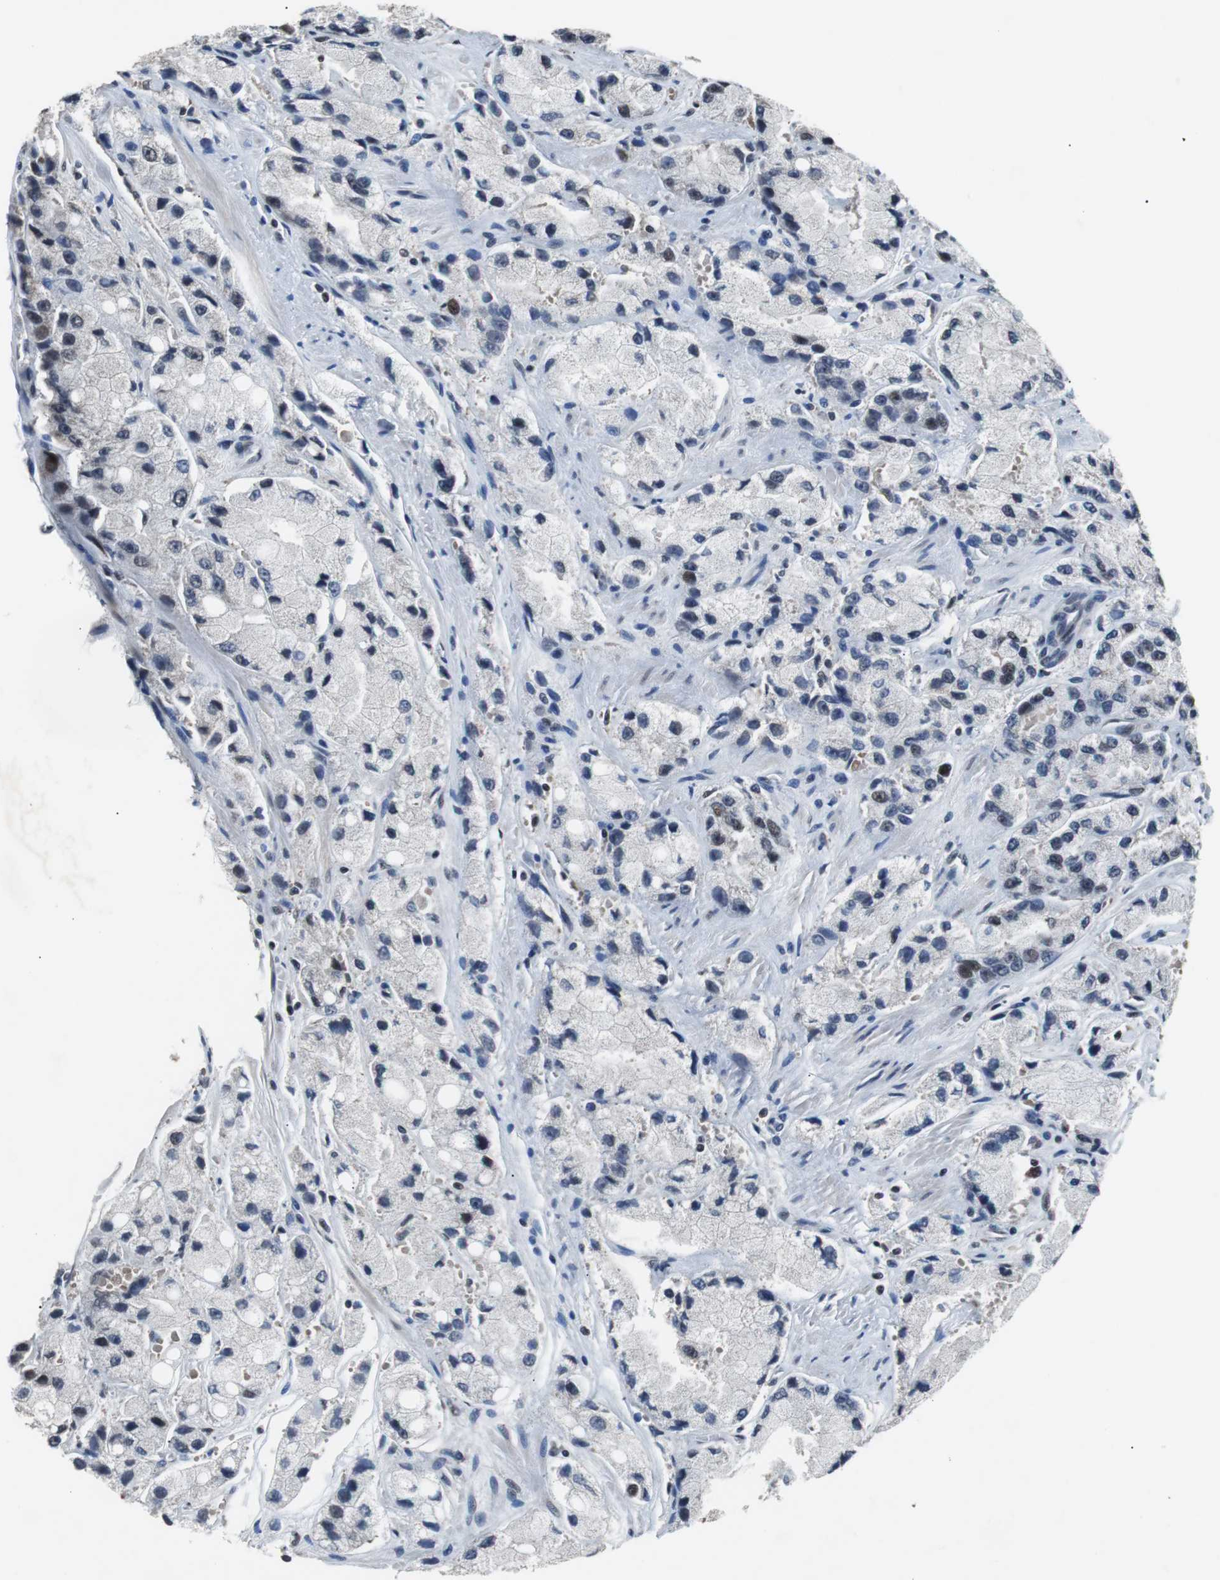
{"staining": {"intensity": "moderate", "quantity": "<25%", "location": "nuclear"}, "tissue": "prostate cancer", "cell_type": "Tumor cells", "image_type": "cancer", "snomed": [{"axis": "morphology", "description": "Adenocarcinoma, High grade"}, {"axis": "topography", "description": "Prostate"}], "caption": "Prostate cancer (adenocarcinoma (high-grade)) stained with a brown dye displays moderate nuclear positive expression in approximately <25% of tumor cells.", "gene": "USP28", "patient": {"sex": "male", "age": 58}}